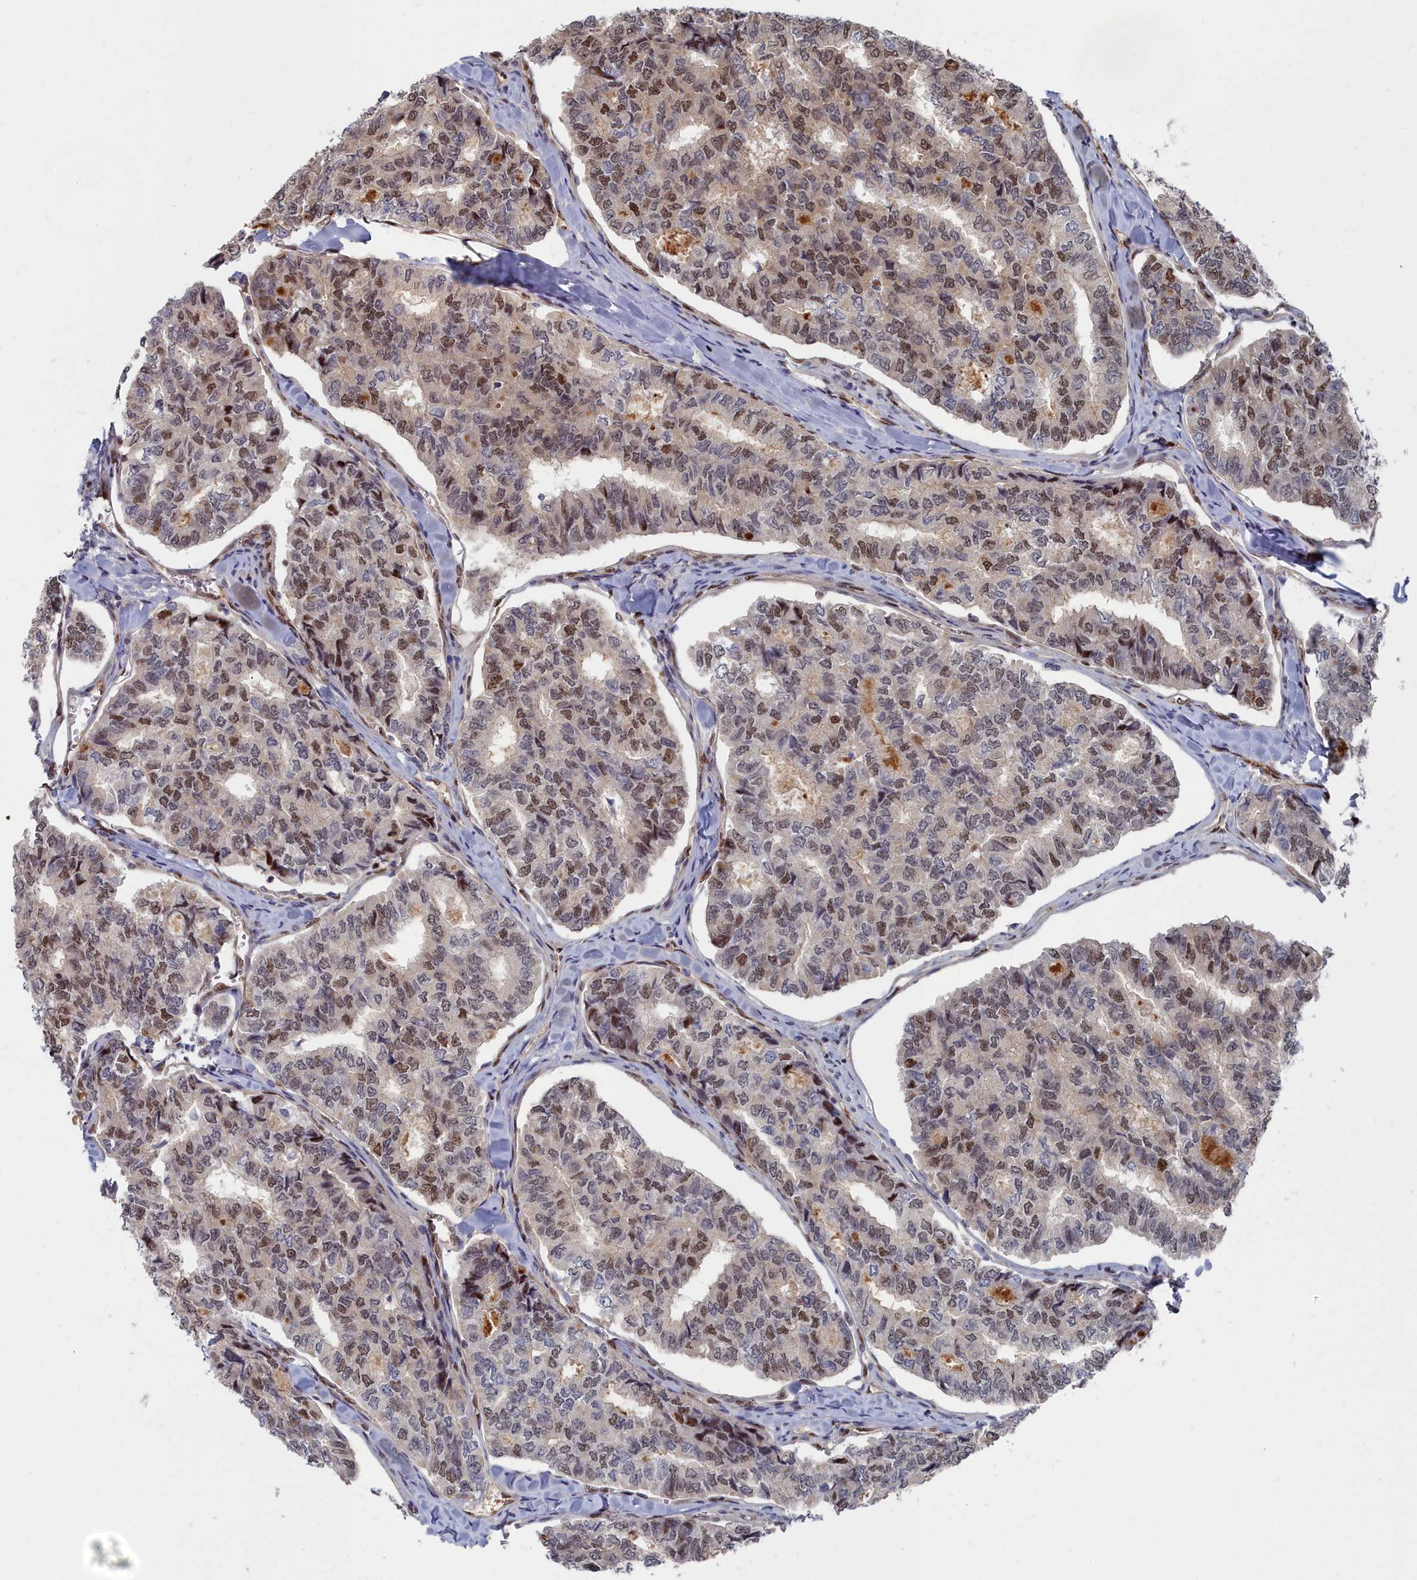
{"staining": {"intensity": "moderate", "quantity": ">75%", "location": "nuclear"}, "tissue": "thyroid cancer", "cell_type": "Tumor cells", "image_type": "cancer", "snomed": [{"axis": "morphology", "description": "Papillary adenocarcinoma, NOS"}, {"axis": "topography", "description": "Thyroid gland"}], "caption": "Moderate nuclear expression is identified in about >75% of tumor cells in thyroid papillary adenocarcinoma.", "gene": "RPS27A", "patient": {"sex": "female", "age": 35}}